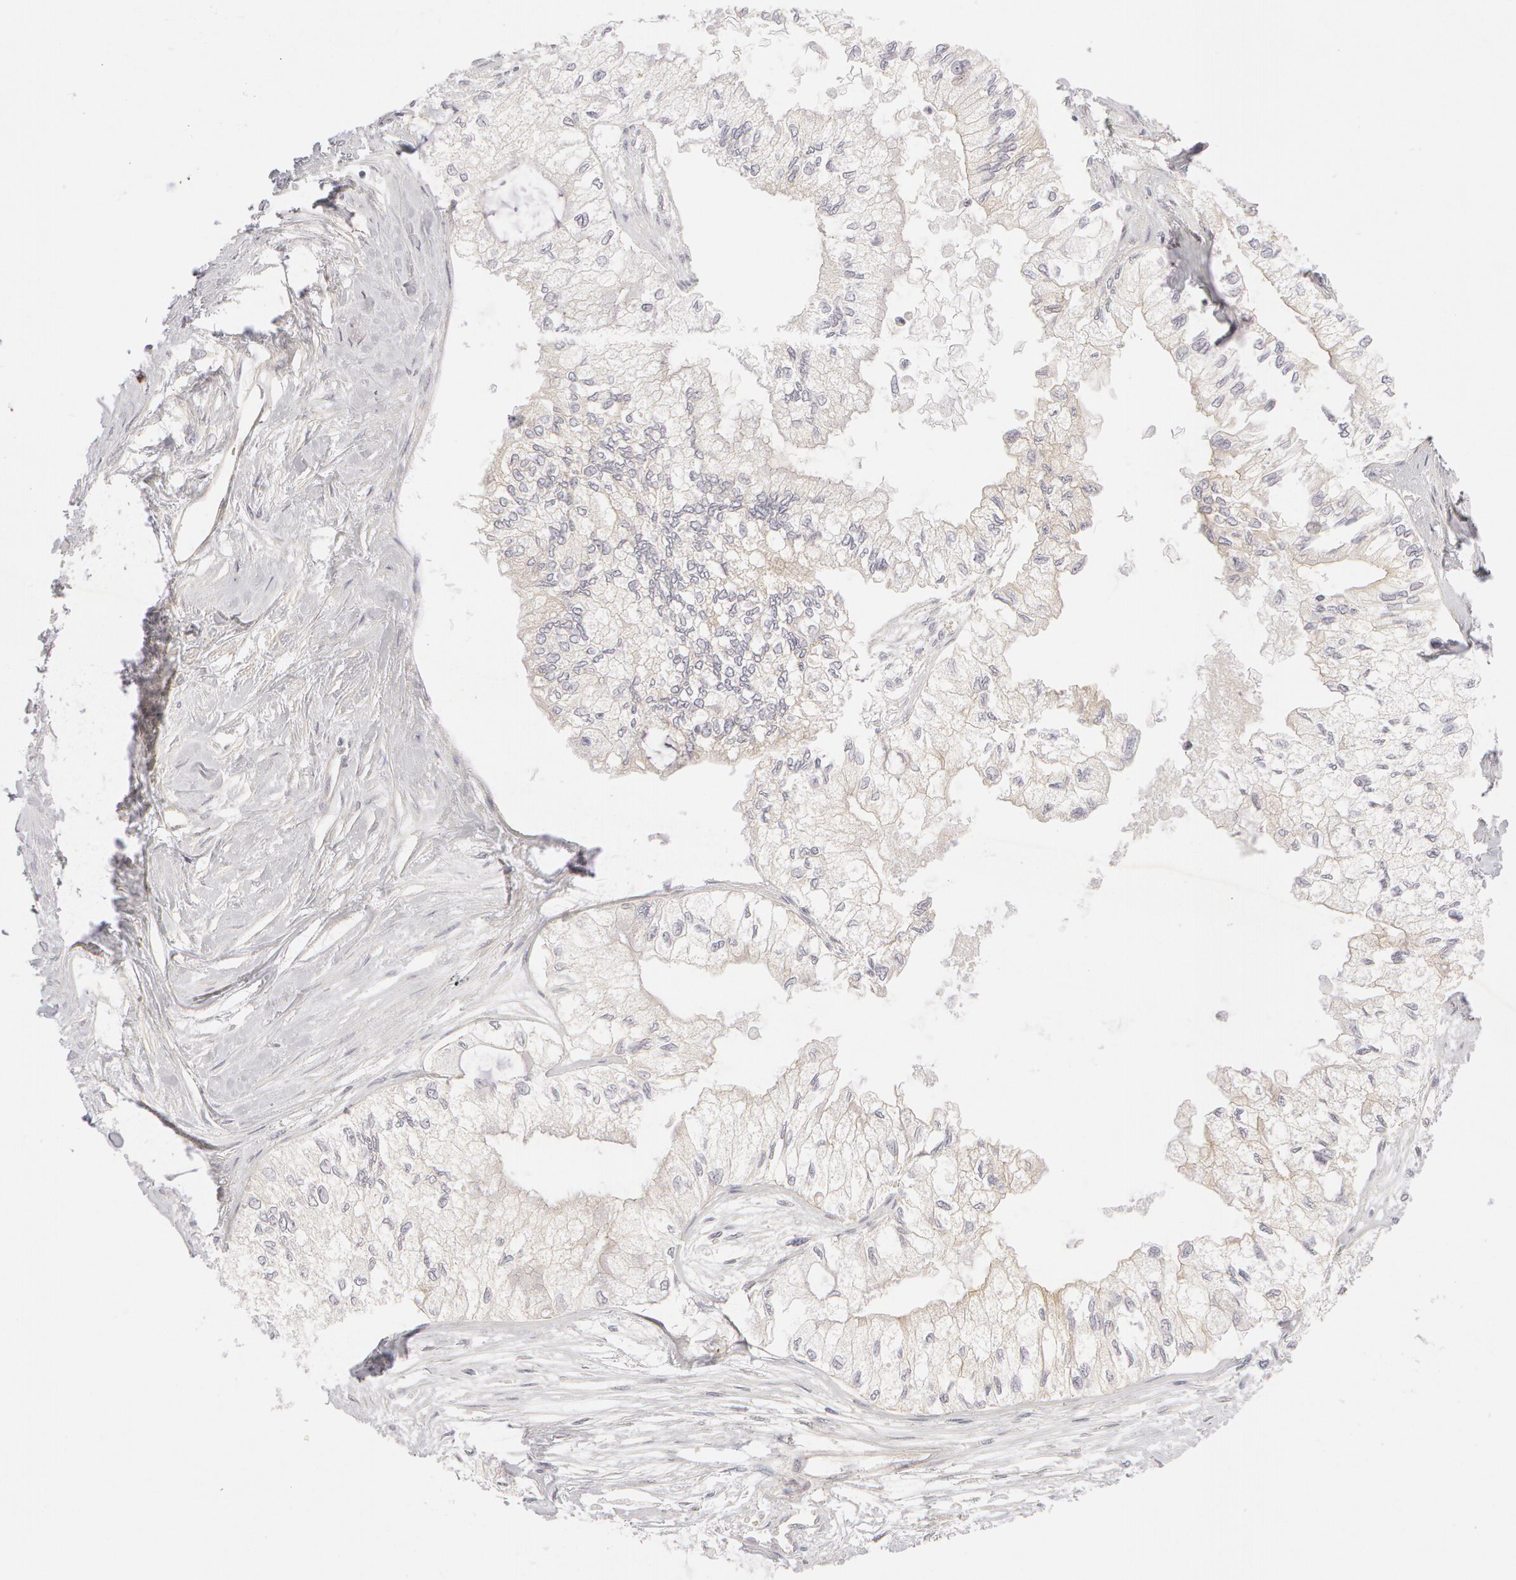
{"staining": {"intensity": "weak", "quantity": "25%-75%", "location": "cytoplasmic/membranous"}, "tissue": "pancreatic cancer", "cell_type": "Tumor cells", "image_type": "cancer", "snomed": [{"axis": "morphology", "description": "Adenocarcinoma, NOS"}, {"axis": "topography", "description": "Pancreas"}], "caption": "Tumor cells display low levels of weak cytoplasmic/membranous positivity in about 25%-75% of cells in pancreatic cancer (adenocarcinoma).", "gene": "ABCB1", "patient": {"sex": "male", "age": 79}}